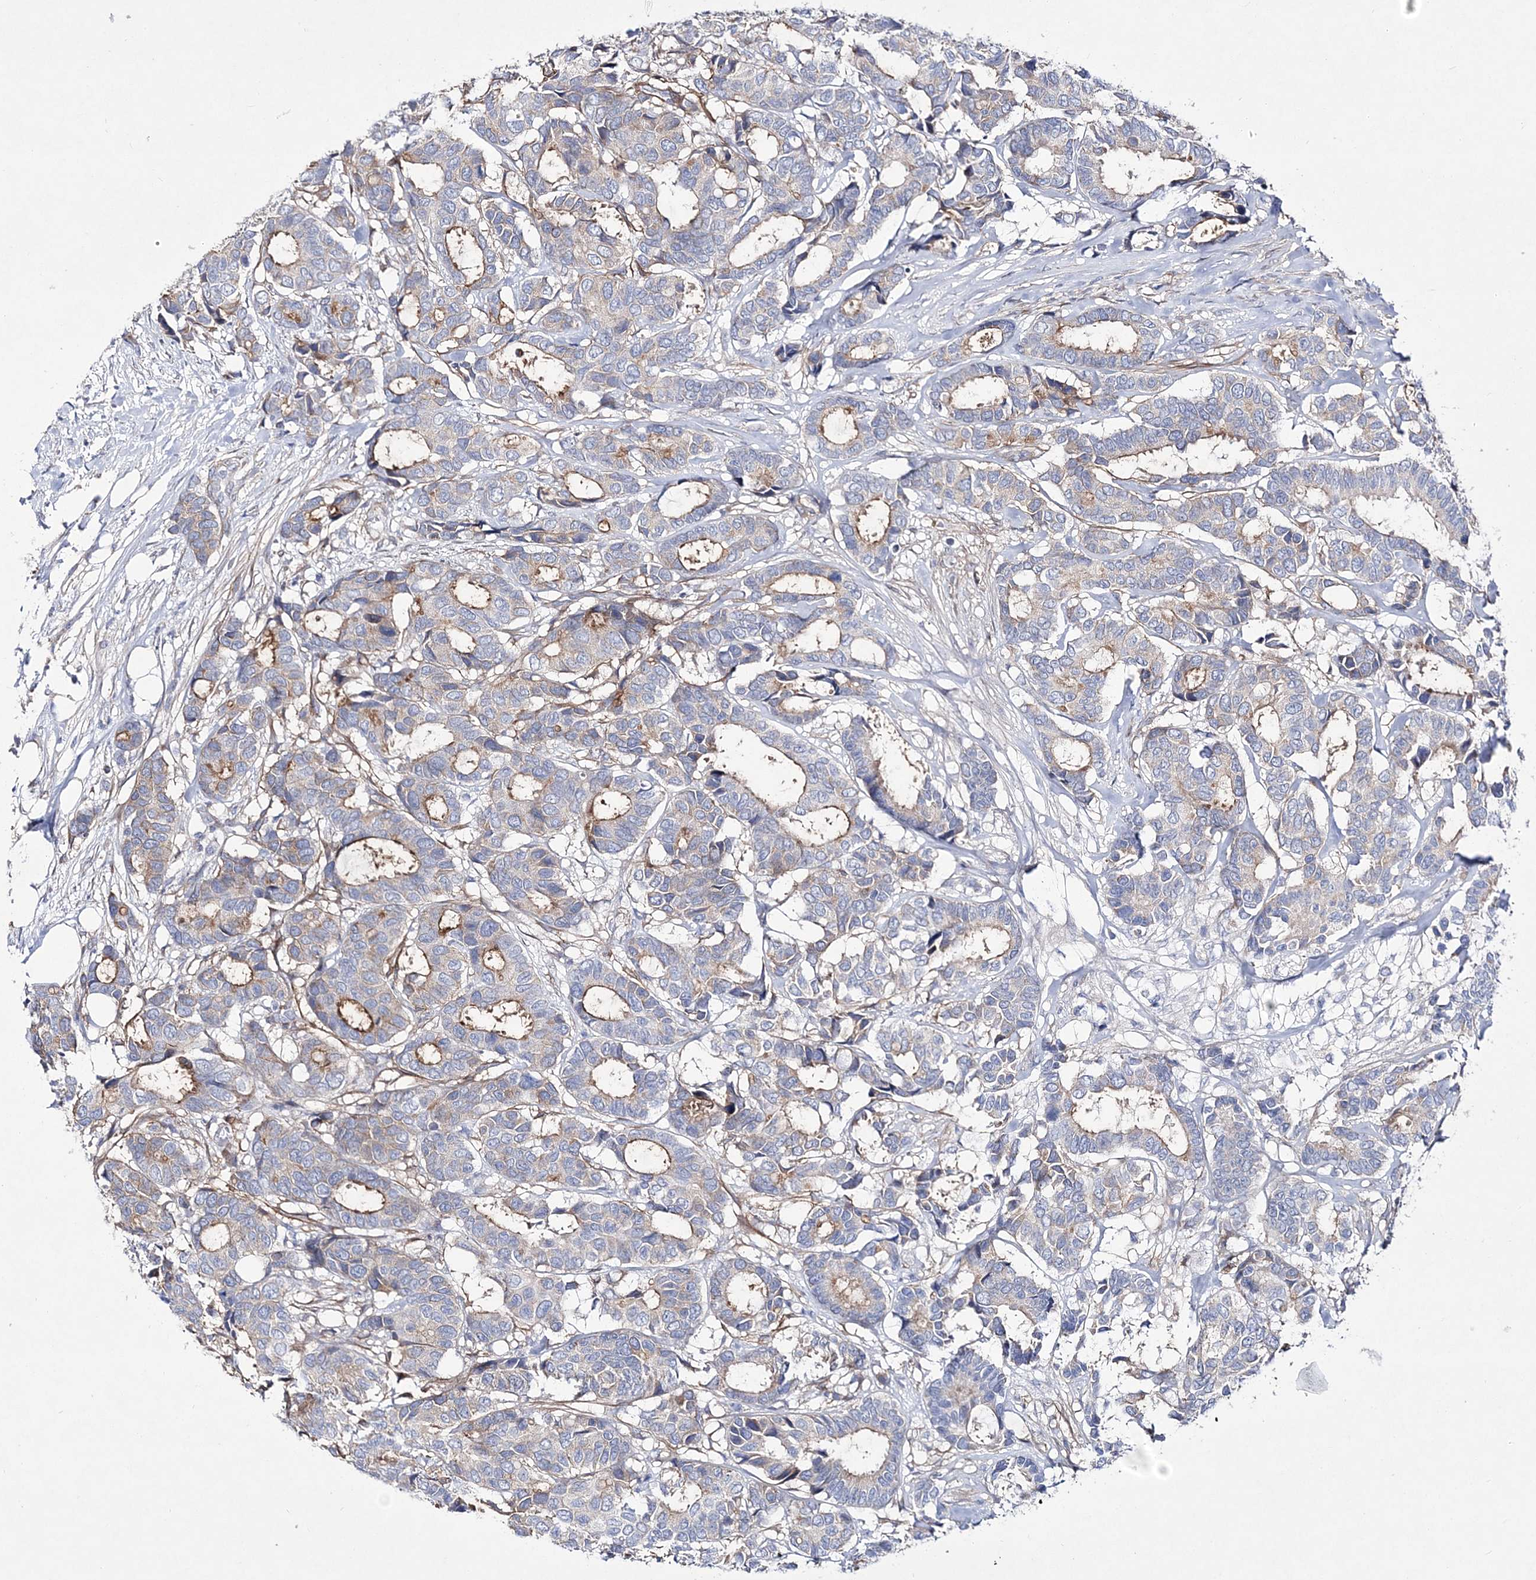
{"staining": {"intensity": "moderate", "quantity": "<25%", "location": "cytoplasmic/membranous"}, "tissue": "breast cancer", "cell_type": "Tumor cells", "image_type": "cancer", "snomed": [{"axis": "morphology", "description": "Duct carcinoma"}, {"axis": "topography", "description": "Breast"}], "caption": "Breast cancer stained with a protein marker shows moderate staining in tumor cells.", "gene": "ANO1", "patient": {"sex": "female", "age": 87}}